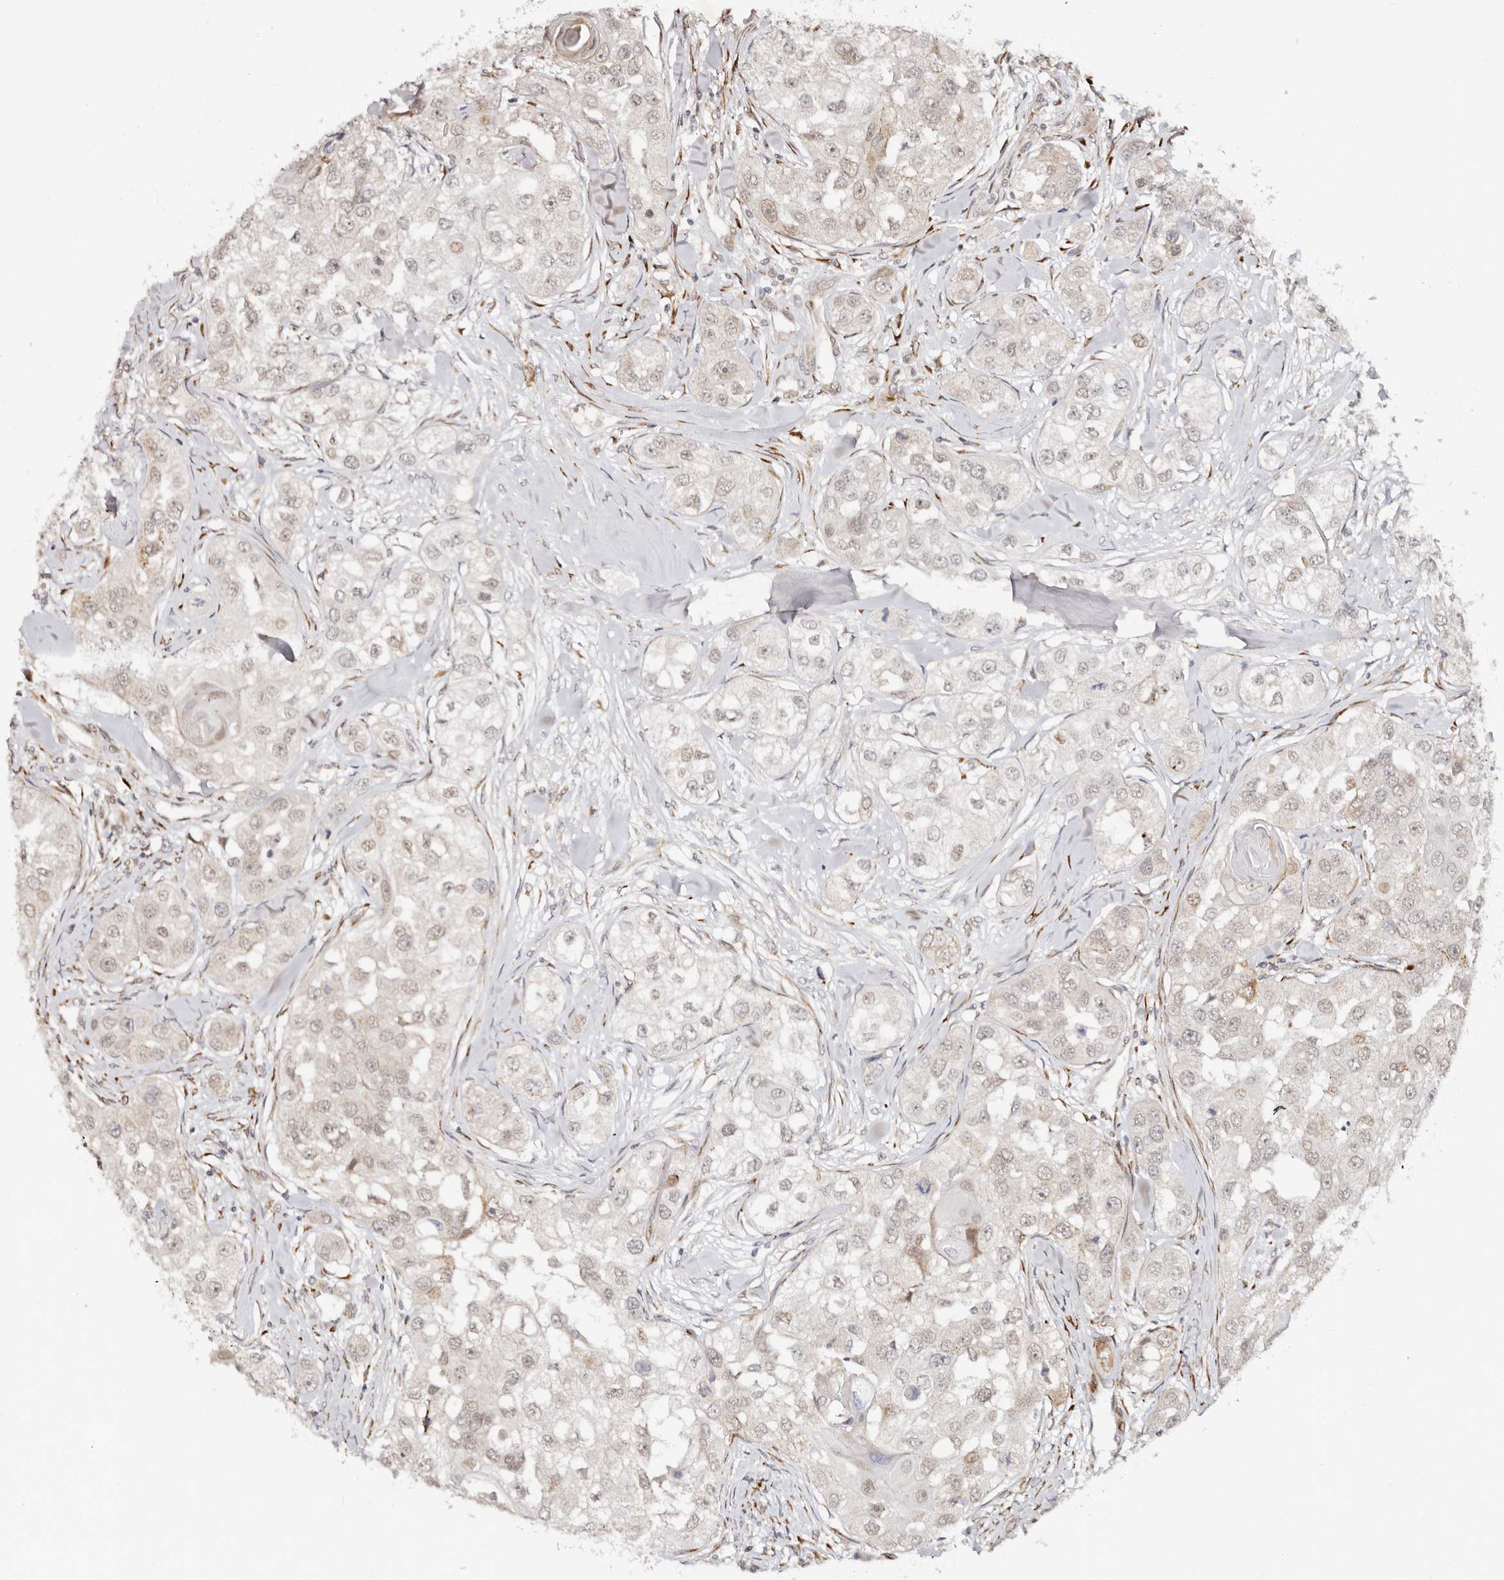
{"staining": {"intensity": "weak", "quantity": "25%-75%", "location": "nuclear"}, "tissue": "head and neck cancer", "cell_type": "Tumor cells", "image_type": "cancer", "snomed": [{"axis": "morphology", "description": "Normal tissue, NOS"}, {"axis": "morphology", "description": "Squamous cell carcinoma, NOS"}, {"axis": "topography", "description": "Skeletal muscle"}, {"axis": "topography", "description": "Head-Neck"}], "caption": "About 25%-75% of tumor cells in head and neck cancer demonstrate weak nuclear protein staining as visualized by brown immunohistochemical staining.", "gene": "BCL2L15", "patient": {"sex": "male", "age": 51}}